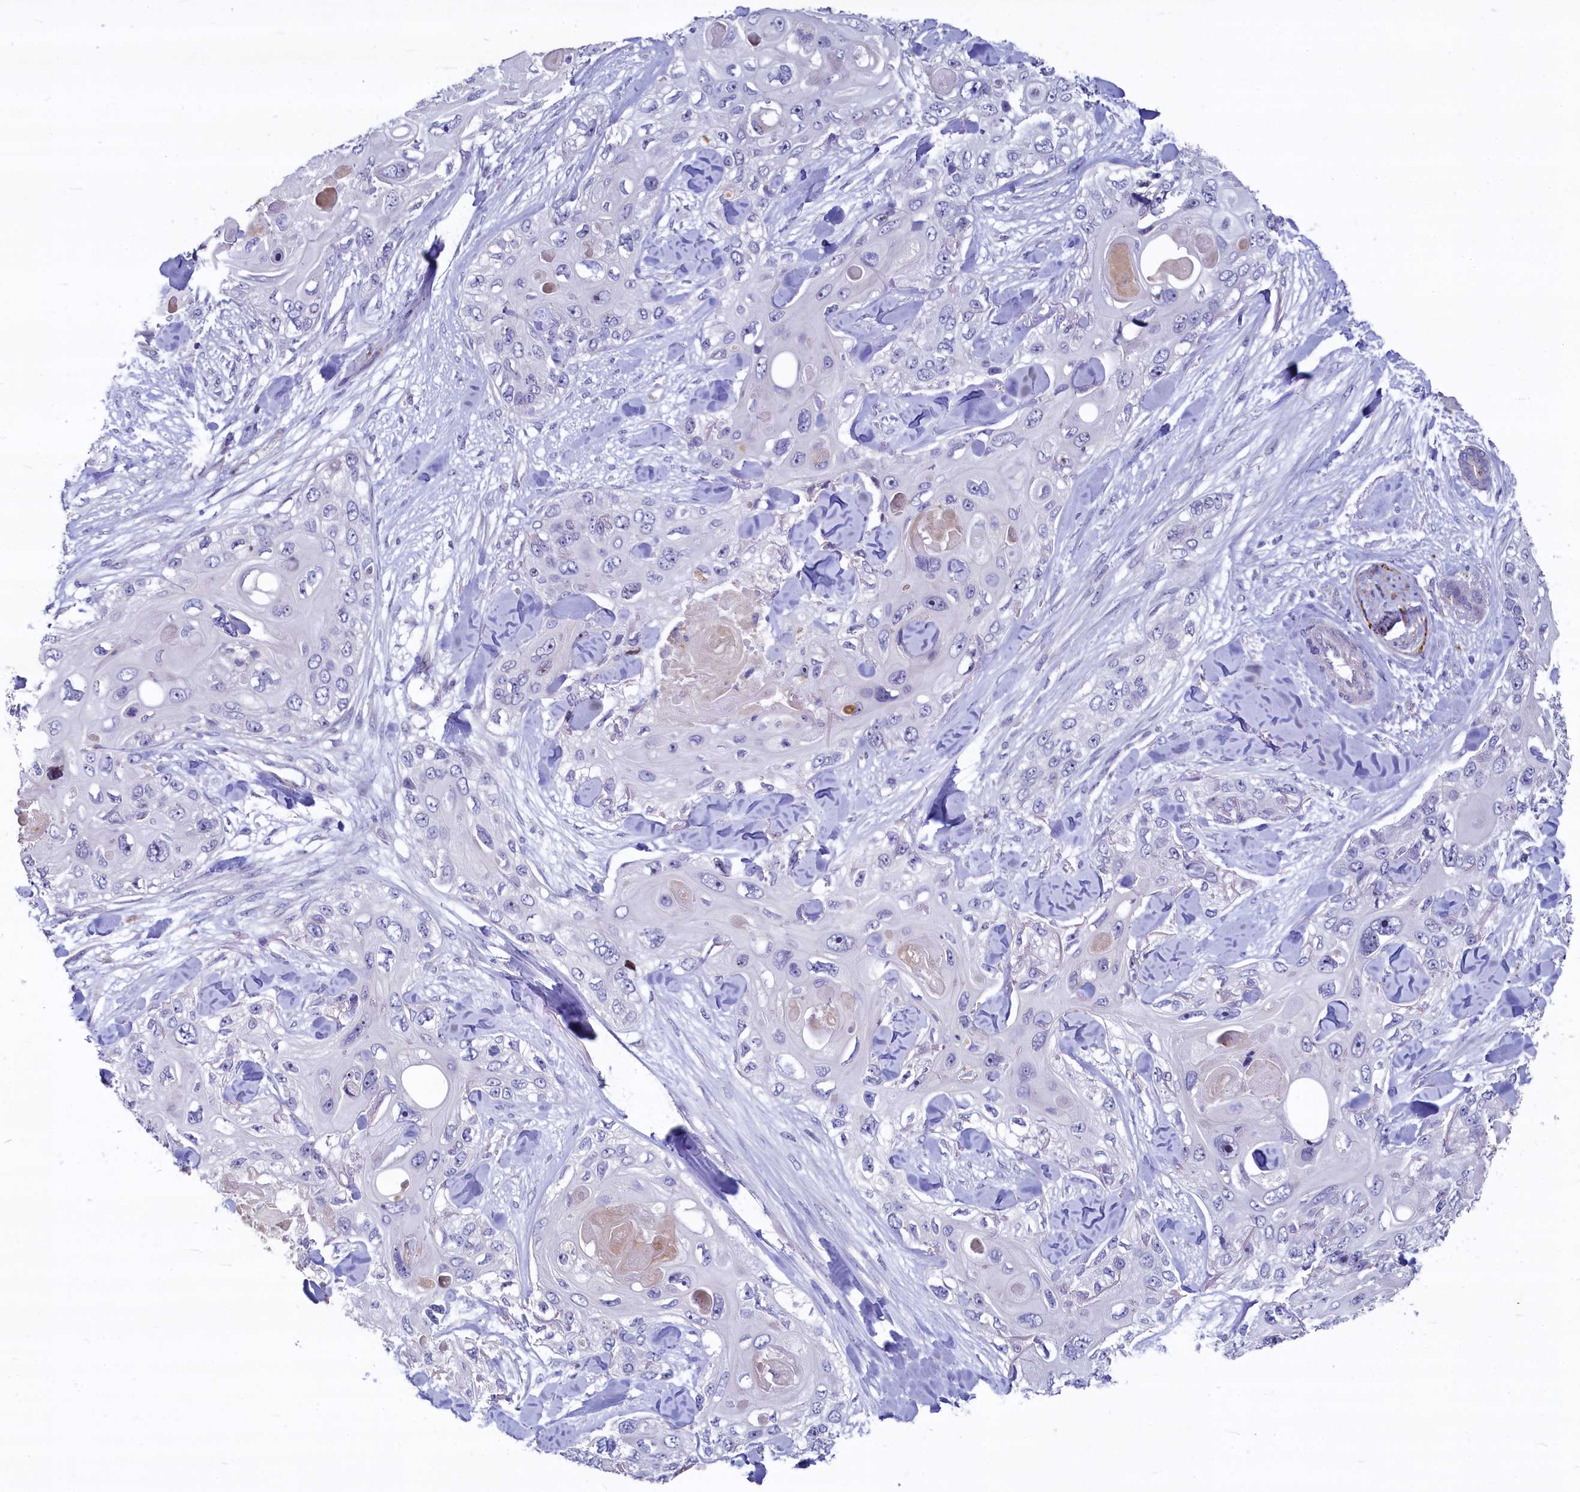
{"staining": {"intensity": "negative", "quantity": "none", "location": "none"}, "tissue": "skin cancer", "cell_type": "Tumor cells", "image_type": "cancer", "snomed": [{"axis": "morphology", "description": "Normal tissue, NOS"}, {"axis": "morphology", "description": "Squamous cell carcinoma, NOS"}, {"axis": "topography", "description": "Skin"}], "caption": "Immunohistochemical staining of skin cancer shows no significant expression in tumor cells. Brightfield microscopy of IHC stained with DAB (brown) and hematoxylin (blue), captured at high magnification.", "gene": "ASXL3", "patient": {"sex": "male", "age": 72}}